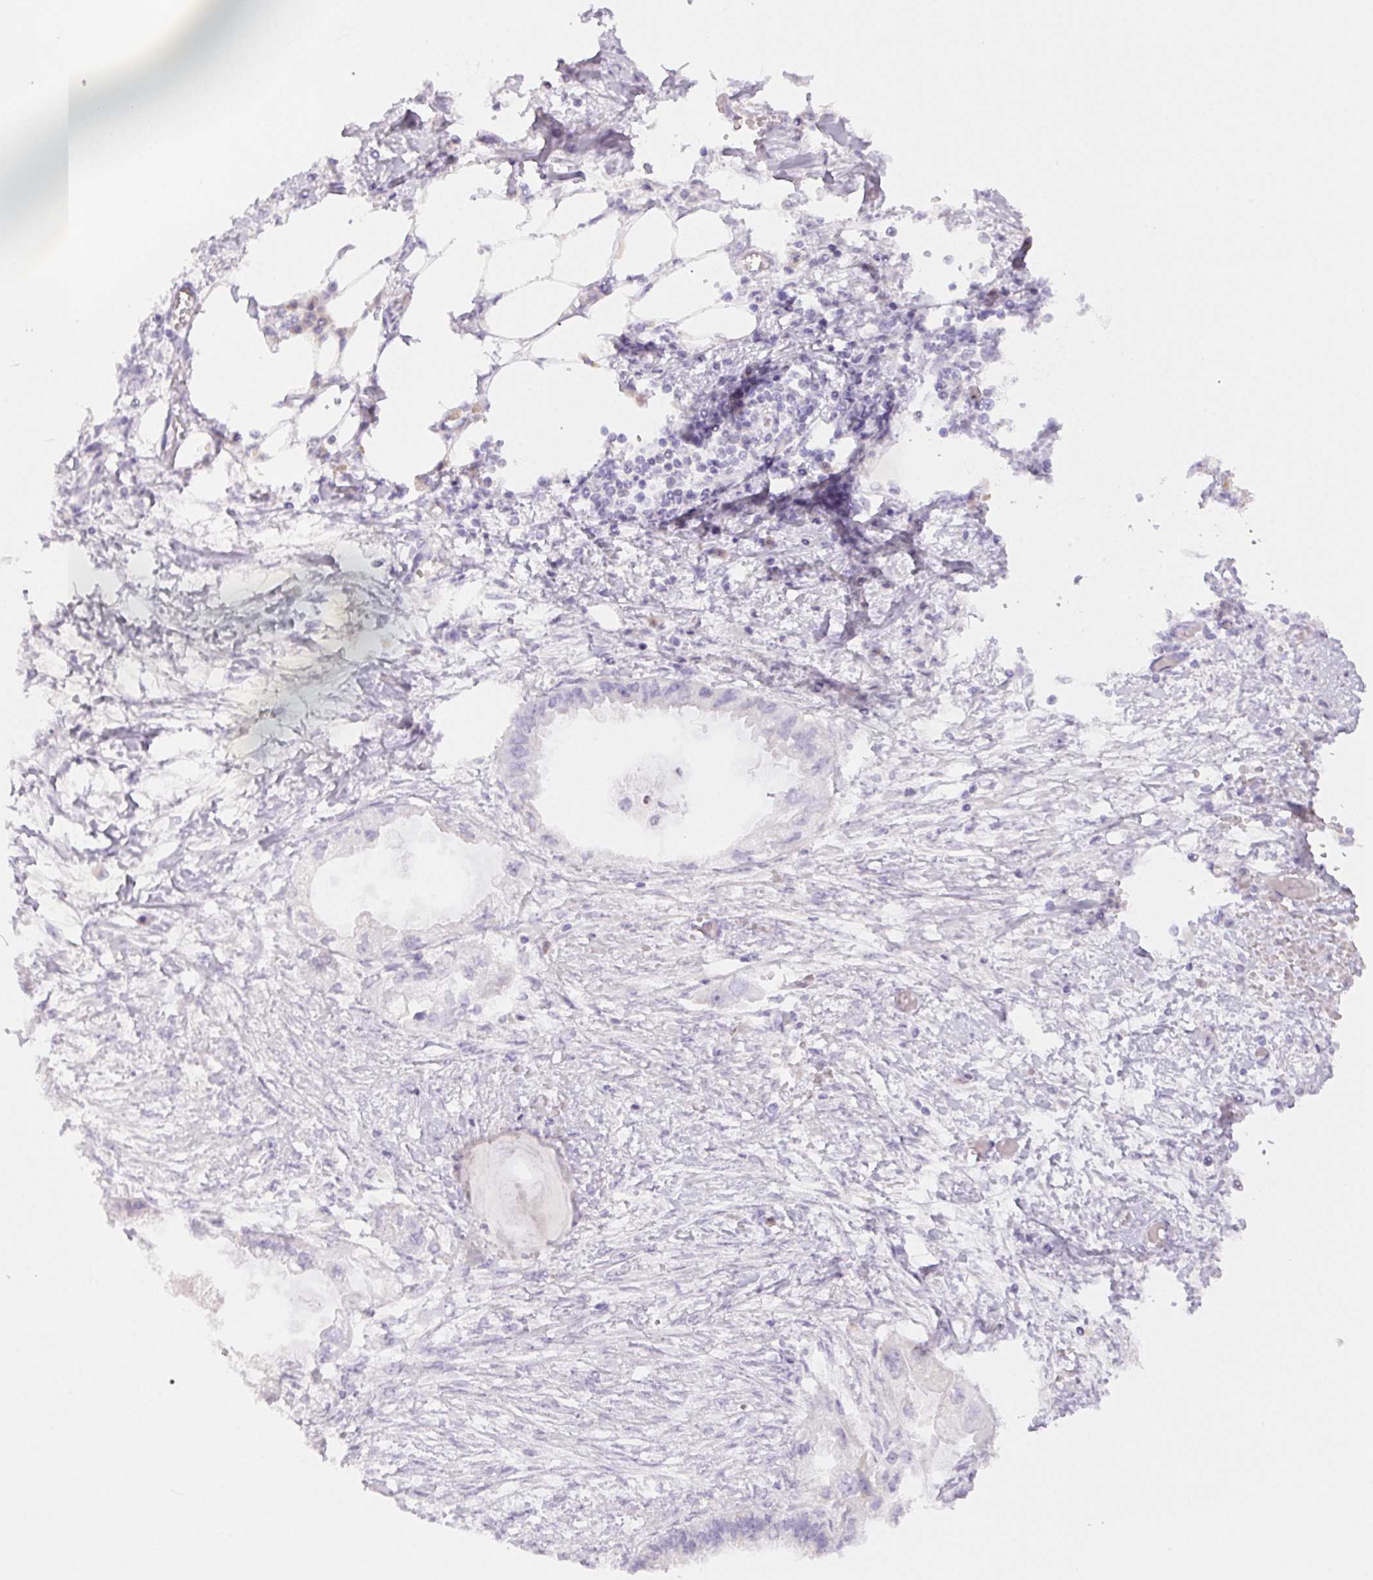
{"staining": {"intensity": "negative", "quantity": "none", "location": "none"}, "tissue": "endometrial cancer", "cell_type": "Tumor cells", "image_type": "cancer", "snomed": [{"axis": "morphology", "description": "Adenocarcinoma, NOS"}, {"axis": "morphology", "description": "Adenocarcinoma, metastatic, NOS"}, {"axis": "topography", "description": "Adipose tissue"}, {"axis": "topography", "description": "Endometrium"}], "caption": "The histopathology image shows no significant staining in tumor cells of adenocarcinoma (endometrial).", "gene": "PADI4", "patient": {"sex": "female", "age": 67}}